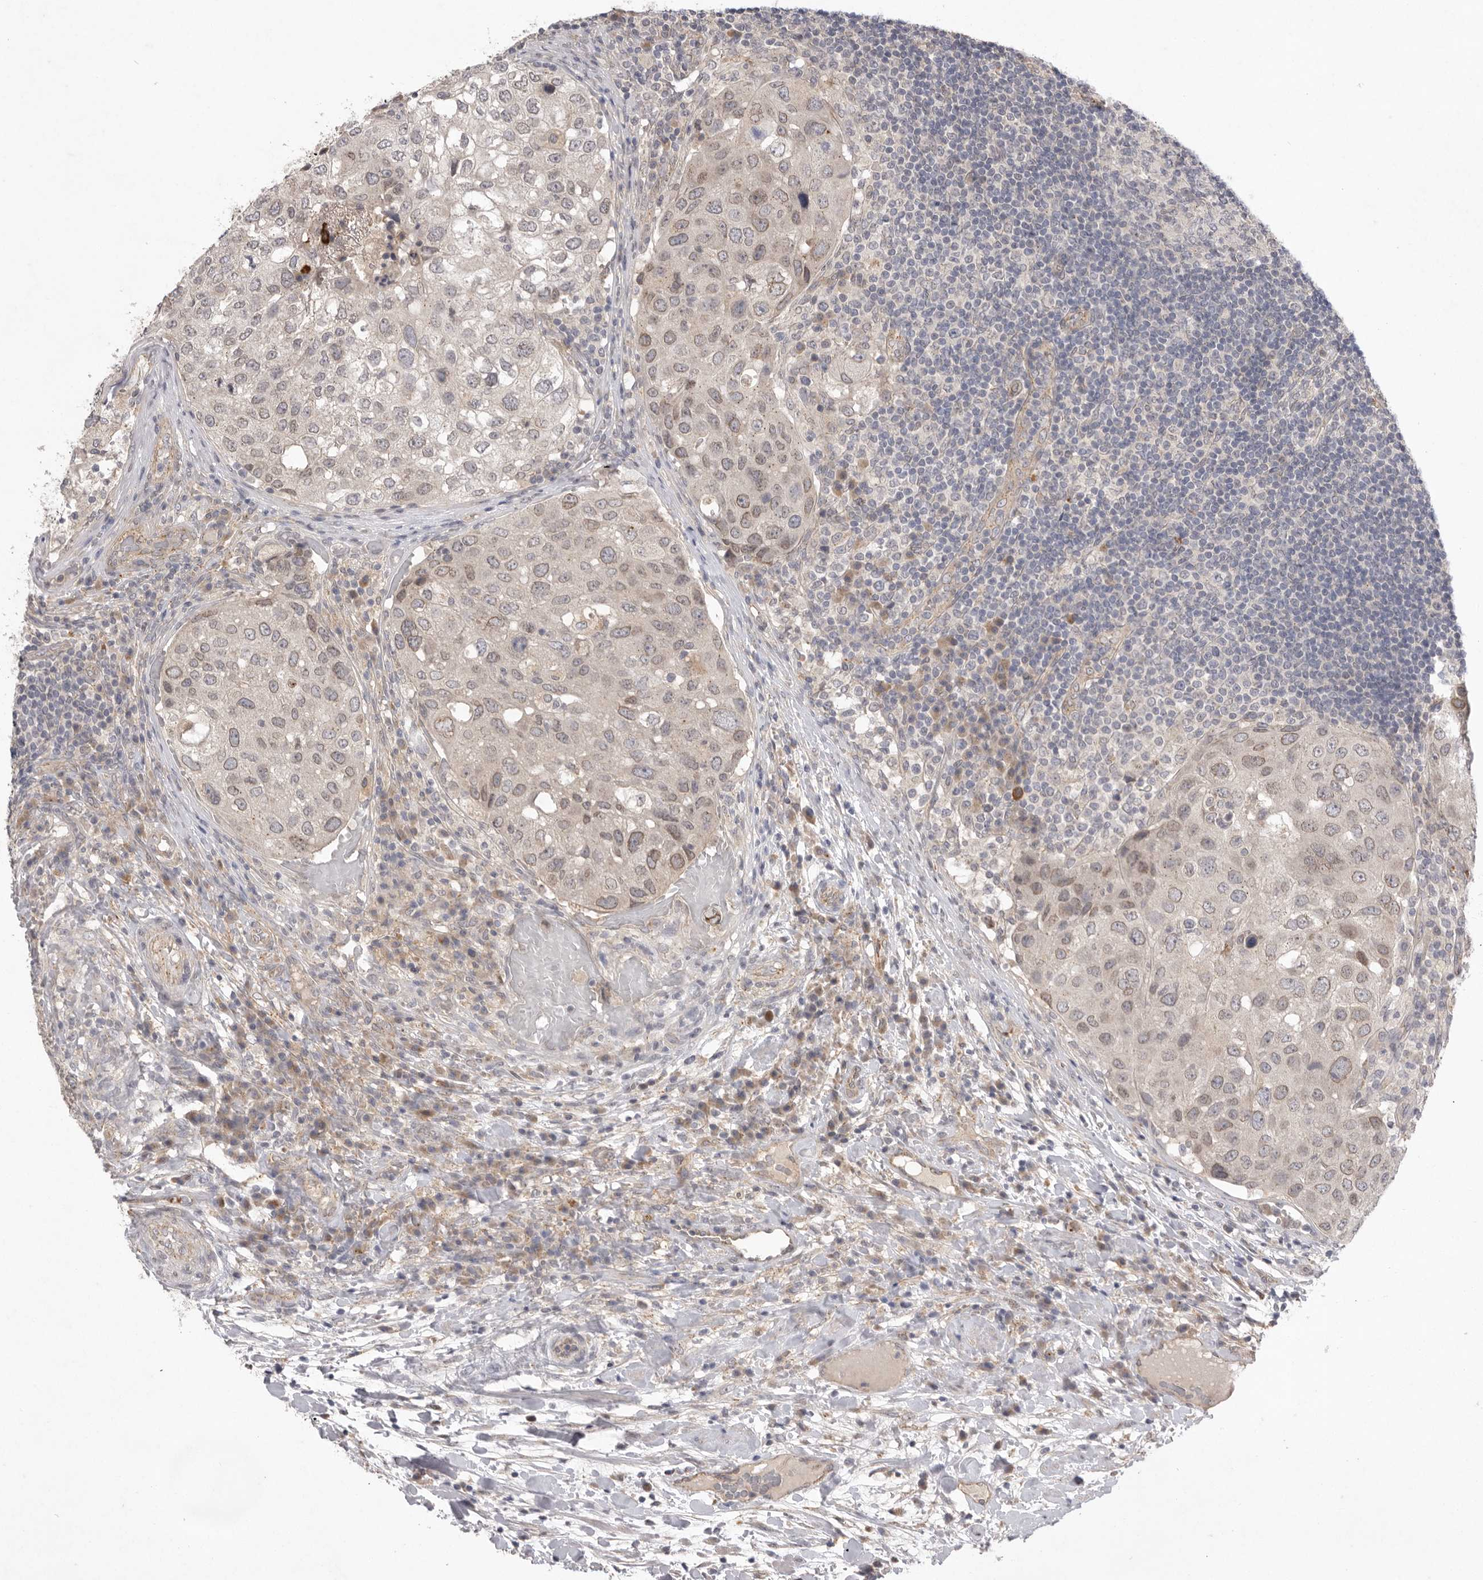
{"staining": {"intensity": "moderate", "quantity": "25%-75%", "location": "cytoplasmic/membranous"}, "tissue": "urothelial cancer", "cell_type": "Tumor cells", "image_type": "cancer", "snomed": [{"axis": "morphology", "description": "Urothelial carcinoma, High grade"}, {"axis": "topography", "description": "Lymph node"}, {"axis": "topography", "description": "Urinary bladder"}], "caption": "This micrograph displays immunohistochemistry staining of urothelial cancer, with medium moderate cytoplasmic/membranous staining in approximately 25%-75% of tumor cells.", "gene": "TLR3", "patient": {"sex": "male", "age": 51}}